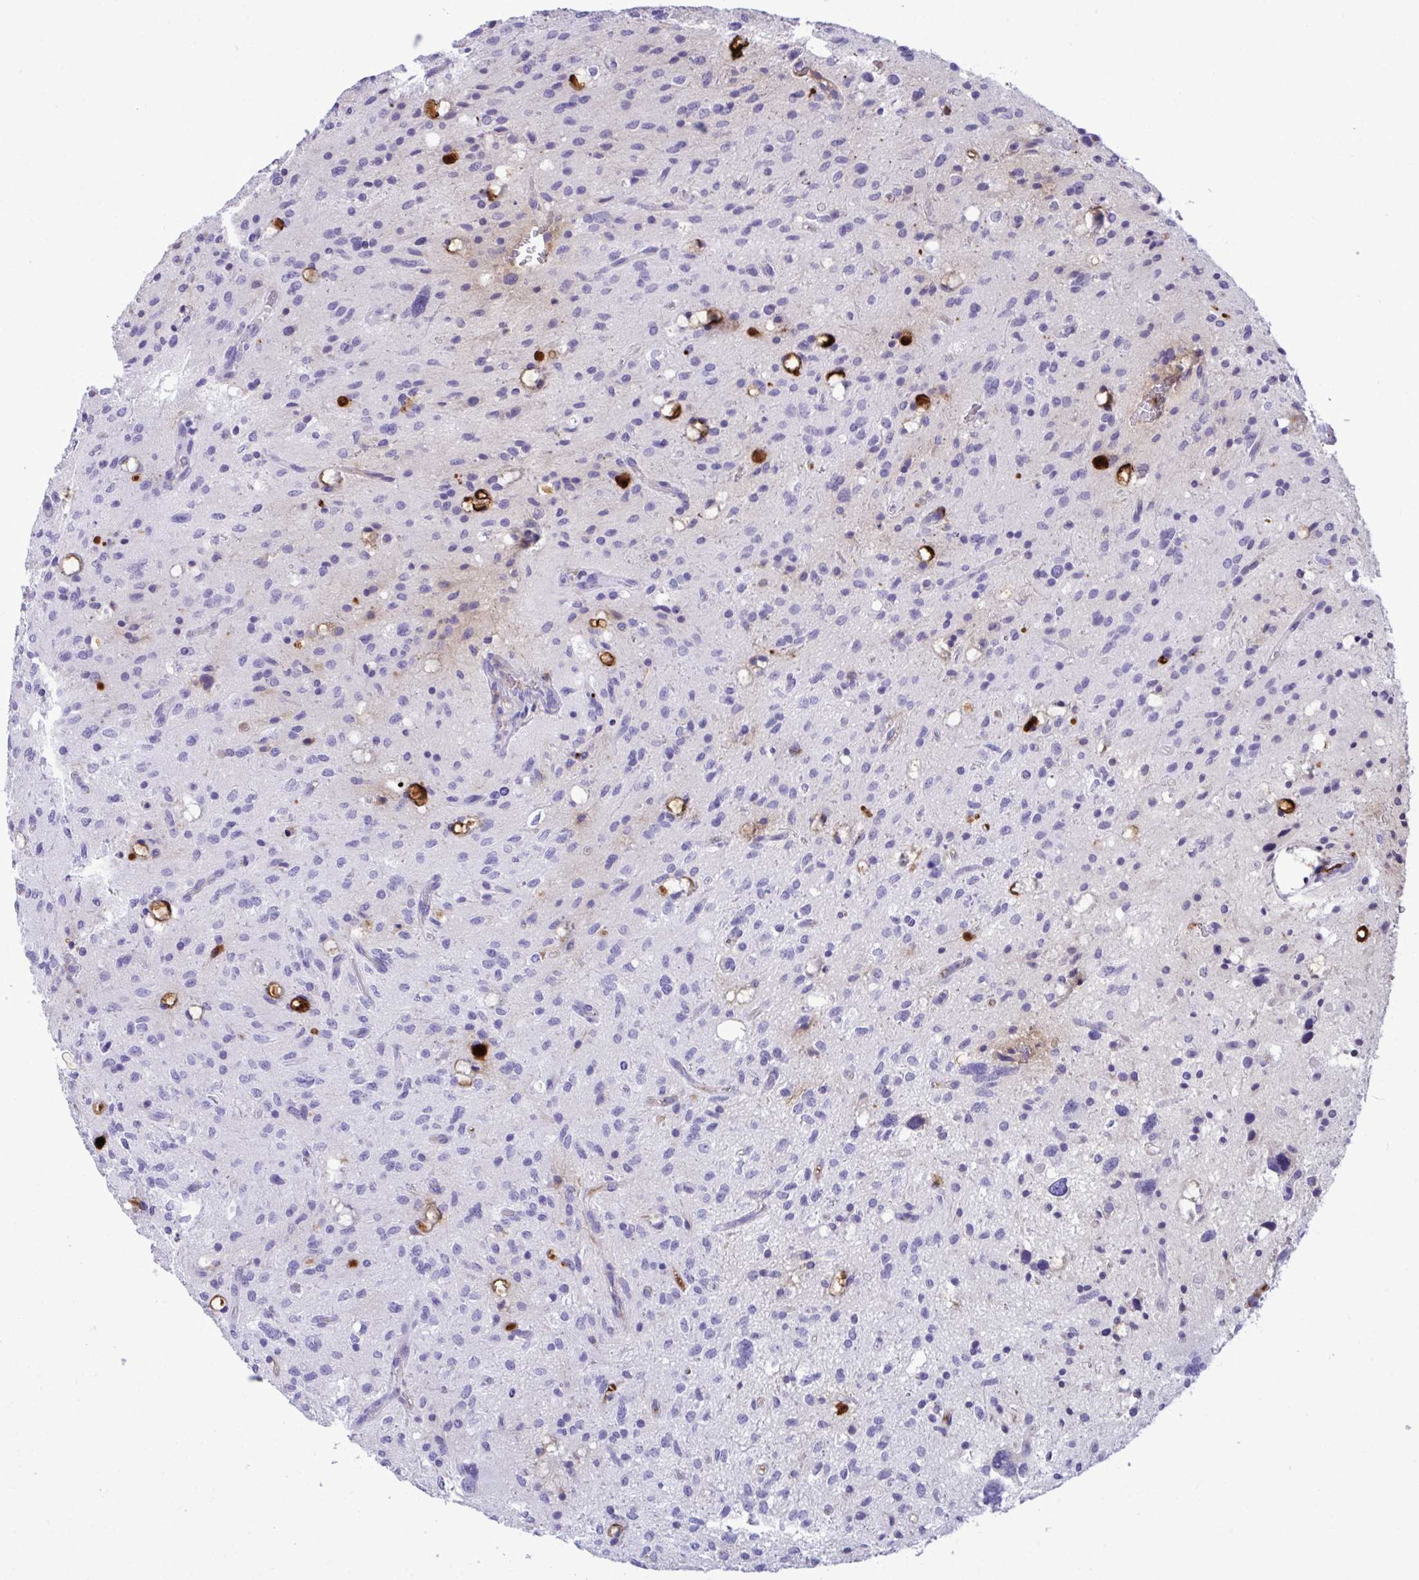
{"staining": {"intensity": "negative", "quantity": "none", "location": "none"}, "tissue": "glioma", "cell_type": "Tumor cells", "image_type": "cancer", "snomed": [{"axis": "morphology", "description": "Glioma, malignant, Low grade"}, {"axis": "topography", "description": "Brain"}], "caption": "Human malignant glioma (low-grade) stained for a protein using IHC reveals no positivity in tumor cells.", "gene": "F2", "patient": {"sex": "female", "age": 58}}